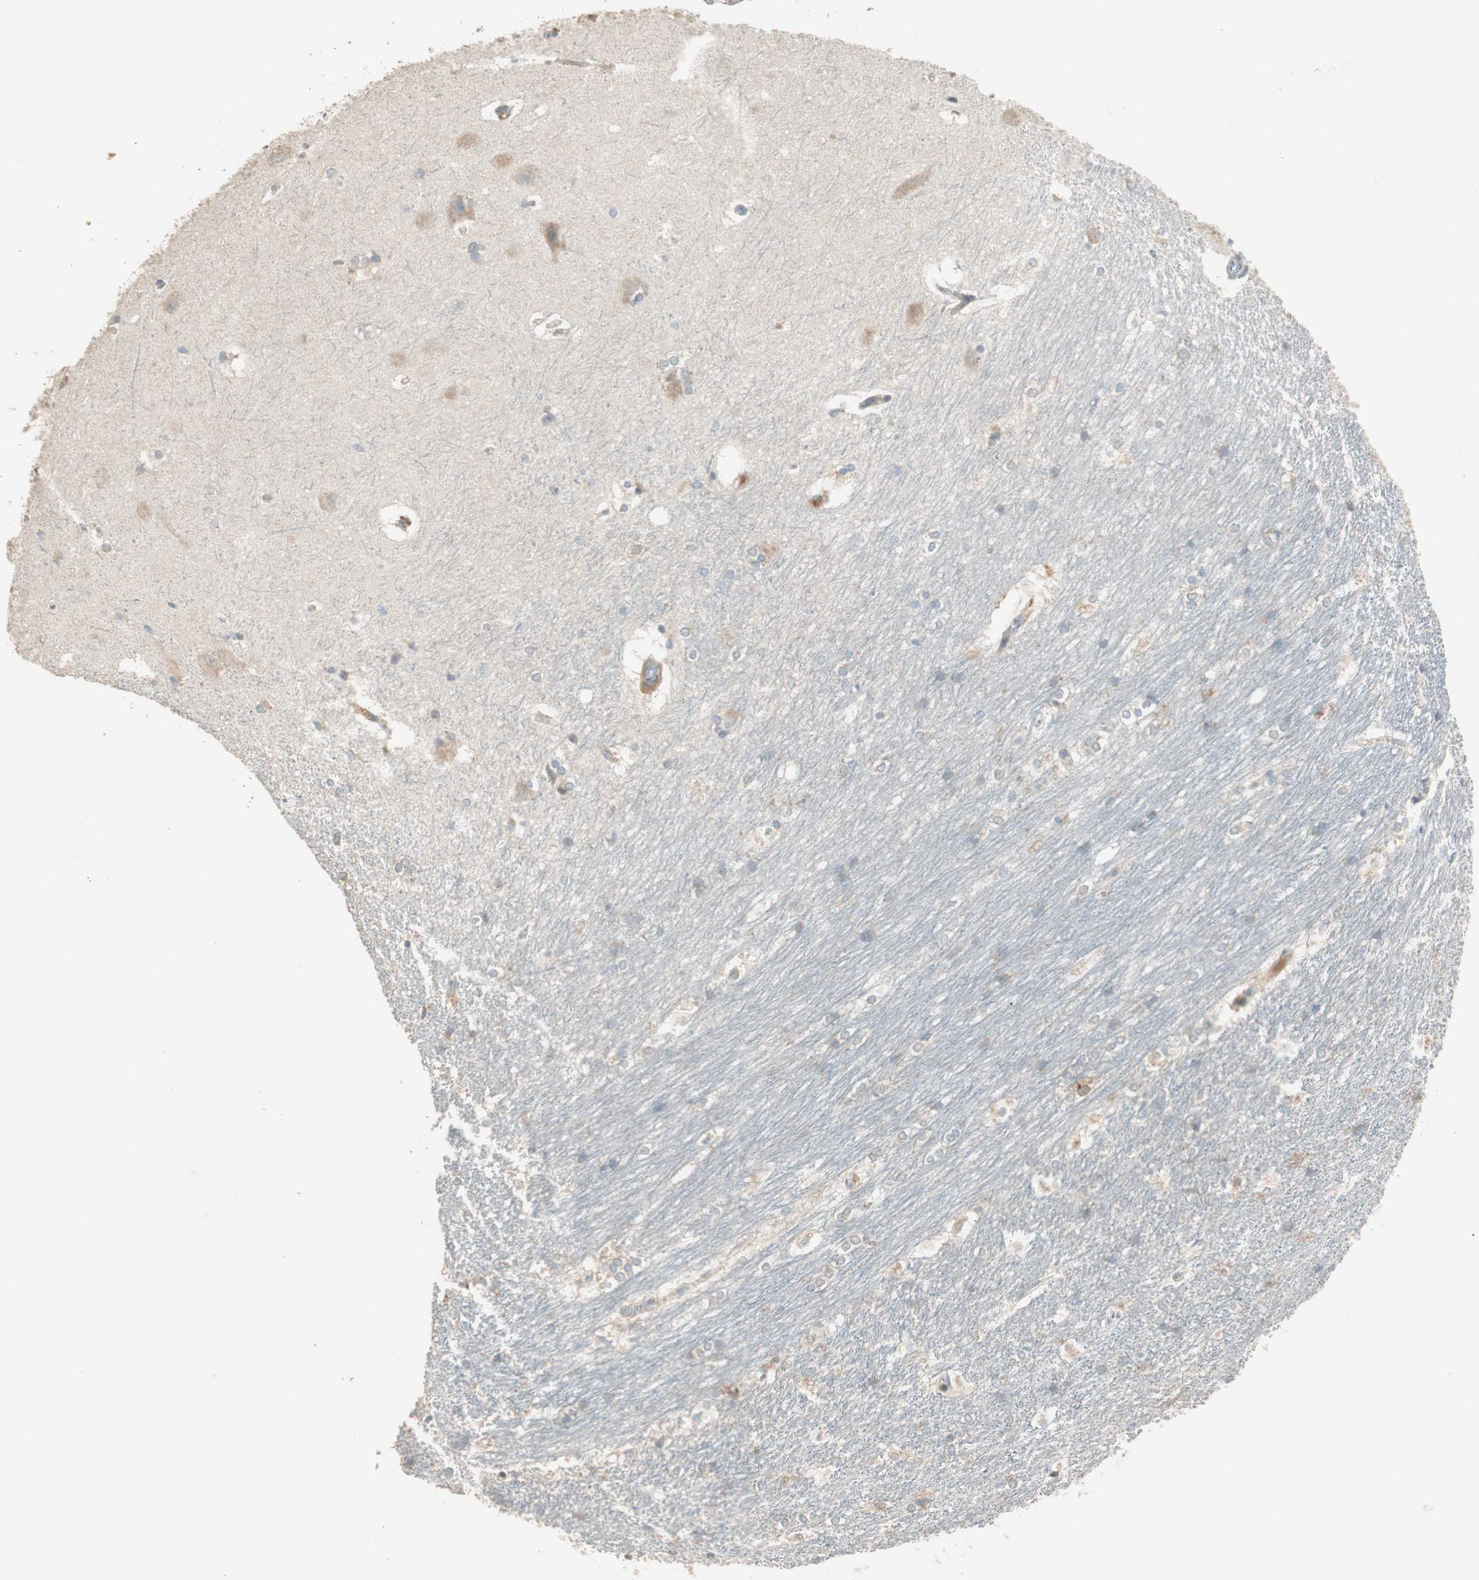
{"staining": {"intensity": "moderate", "quantity": "25%-75%", "location": "cytoplasmic/membranous"}, "tissue": "hippocampus", "cell_type": "Glial cells", "image_type": "normal", "snomed": [{"axis": "morphology", "description": "Normal tissue, NOS"}, {"axis": "topography", "description": "Hippocampus"}], "caption": "Protein staining exhibits moderate cytoplasmic/membranous staining in about 25%-75% of glial cells in unremarkable hippocampus.", "gene": "RARRES1", "patient": {"sex": "female", "age": 19}}